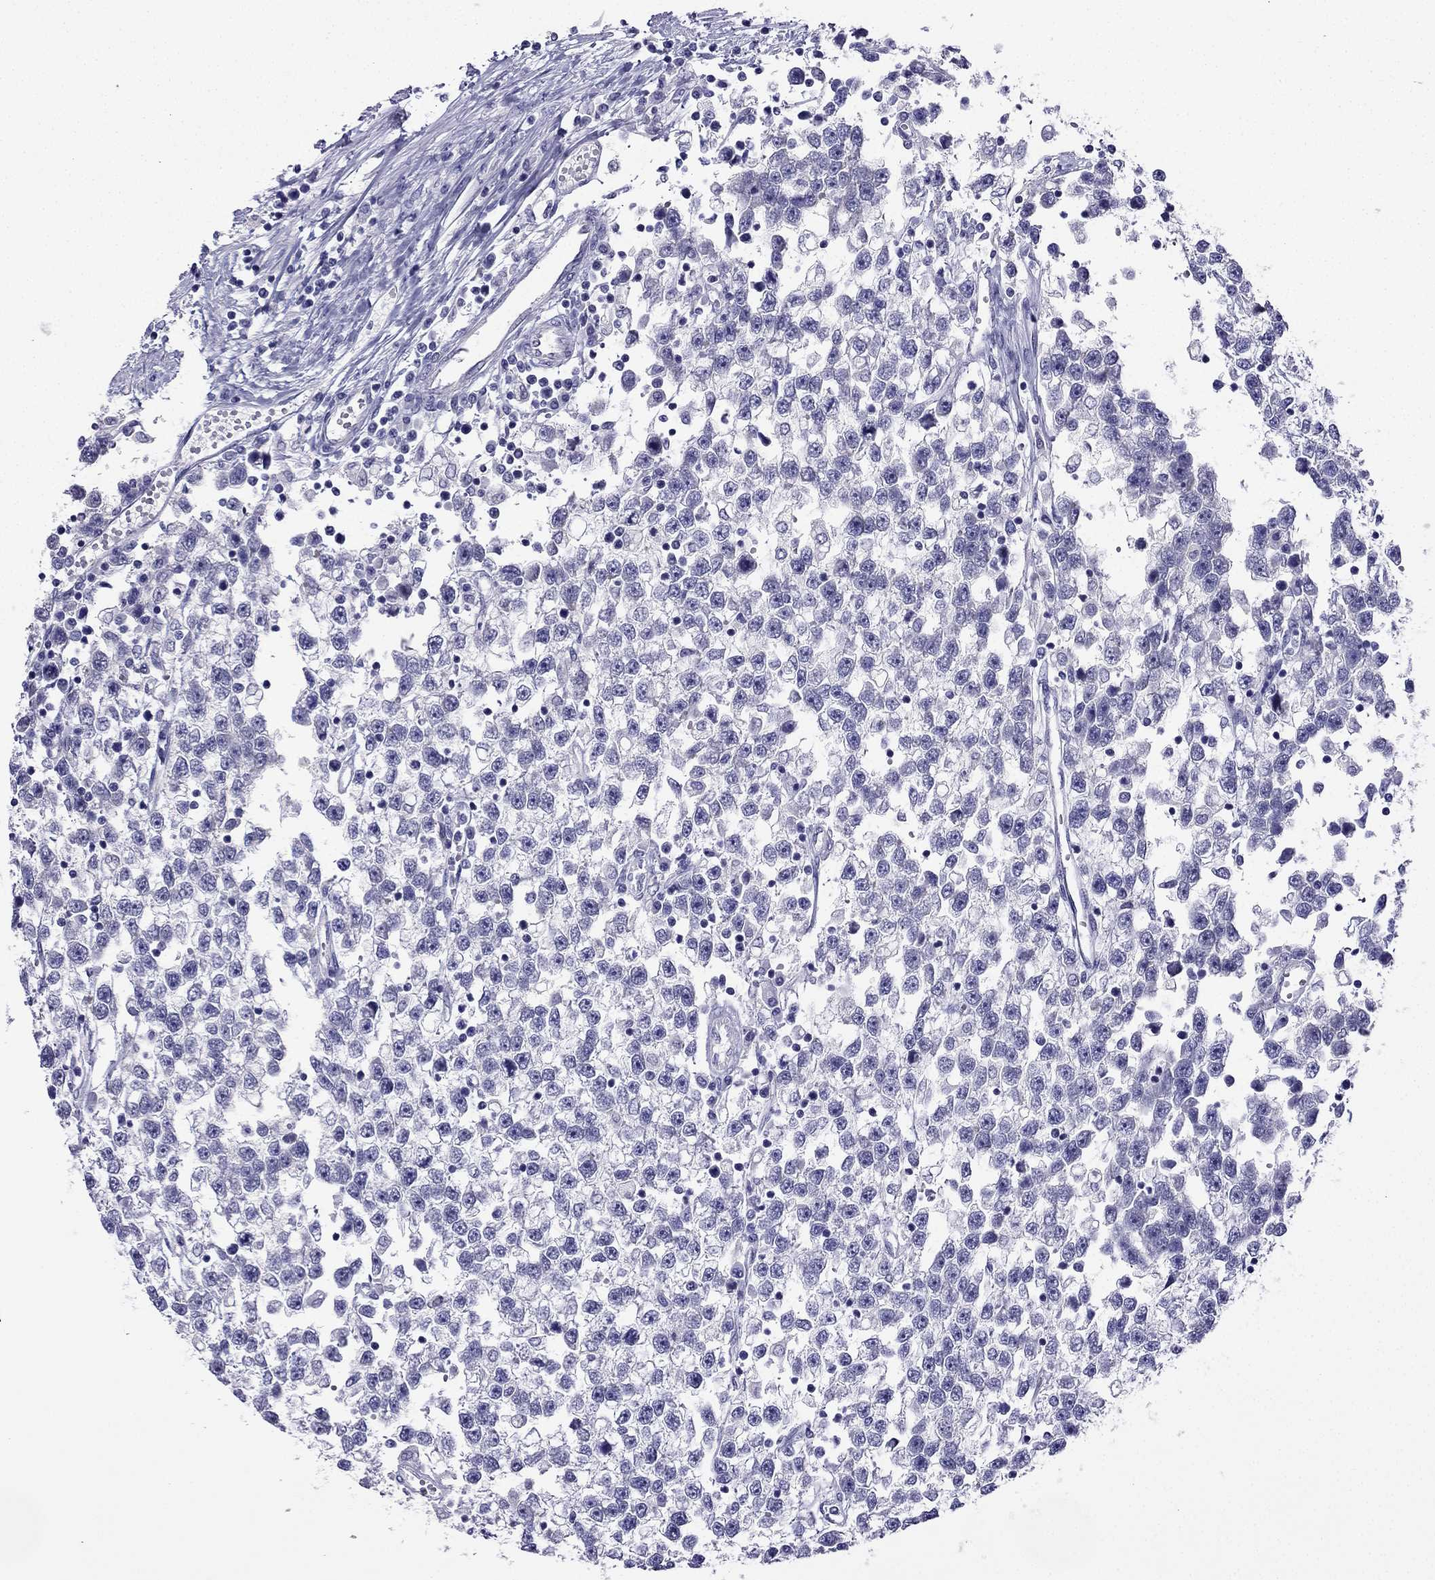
{"staining": {"intensity": "negative", "quantity": "none", "location": "none"}, "tissue": "testis cancer", "cell_type": "Tumor cells", "image_type": "cancer", "snomed": [{"axis": "morphology", "description": "Seminoma, NOS"}, {"axis": "topography", "description": "Testis"}], "caption": "Immunohistochemical staining of human testis cancer (seminoma) displays no significant positivity in tumor cells.", "gene": "KCNJ10", "patient": {"sex": "male", "age": 34}}